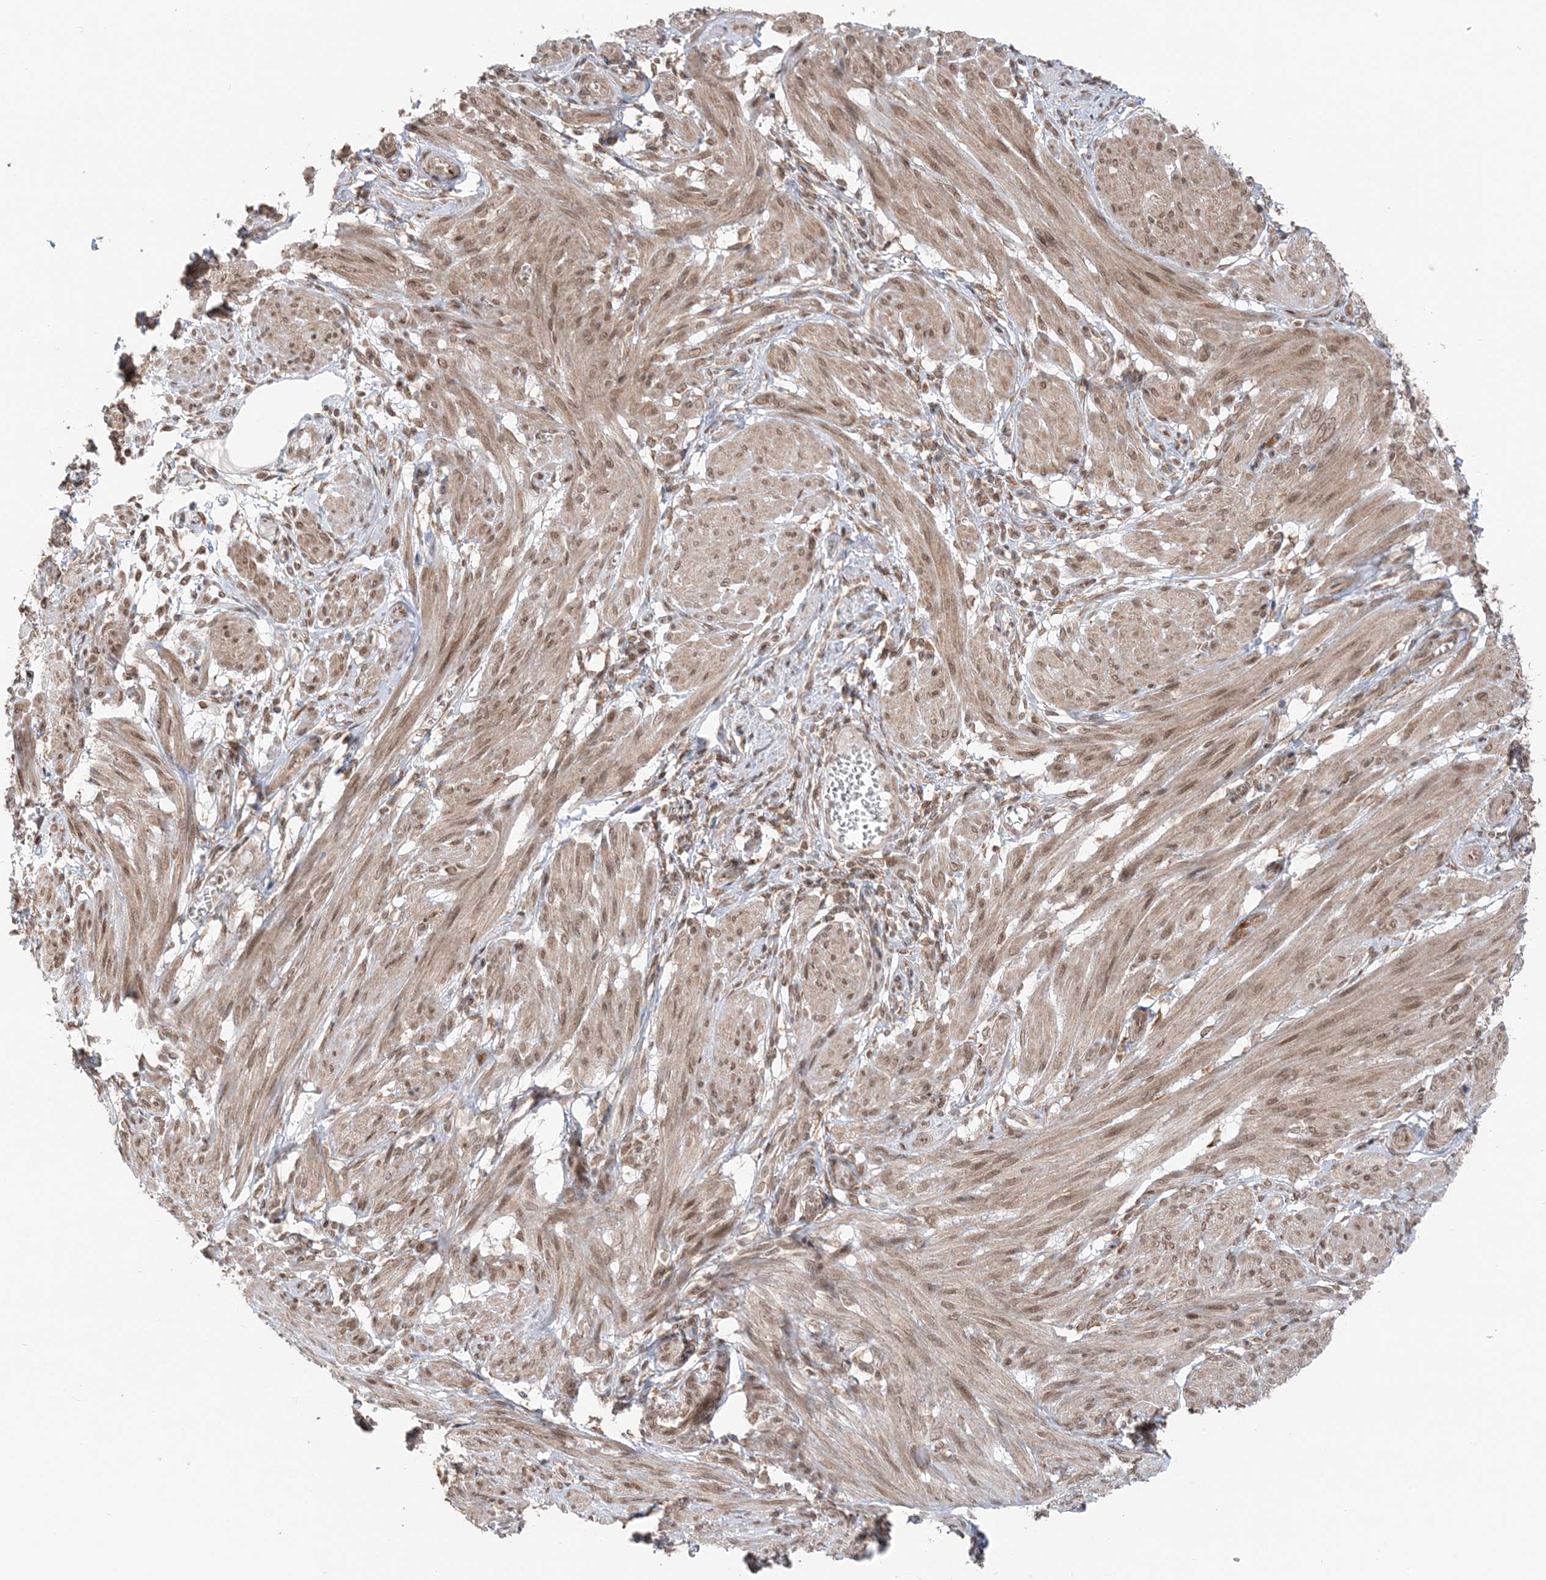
{"staining": {"intensity": "moderate", "quantity": ">75%", "location": "cytoplasmic/membranous,nuclear"}, "tissue": "smooth muscle", "cell_type": "Smooth muscle cells", "image_type": "normal", "snomed": [{"axis": "morphology", "description": "Normal tissue, NOS"}, {"axis": "topography", "description": "Smooth muscle"}], "caption": "Protein expression analysis of benign human smooth muscle reveals moderate cytoplasmic/membranous,nuclear staining in about >75% of smooth muscle cells. (IHC, brightfield microscopy, high magnification).", "gene": "TMED10", "patient": {"sex": "female", "age": 39}}